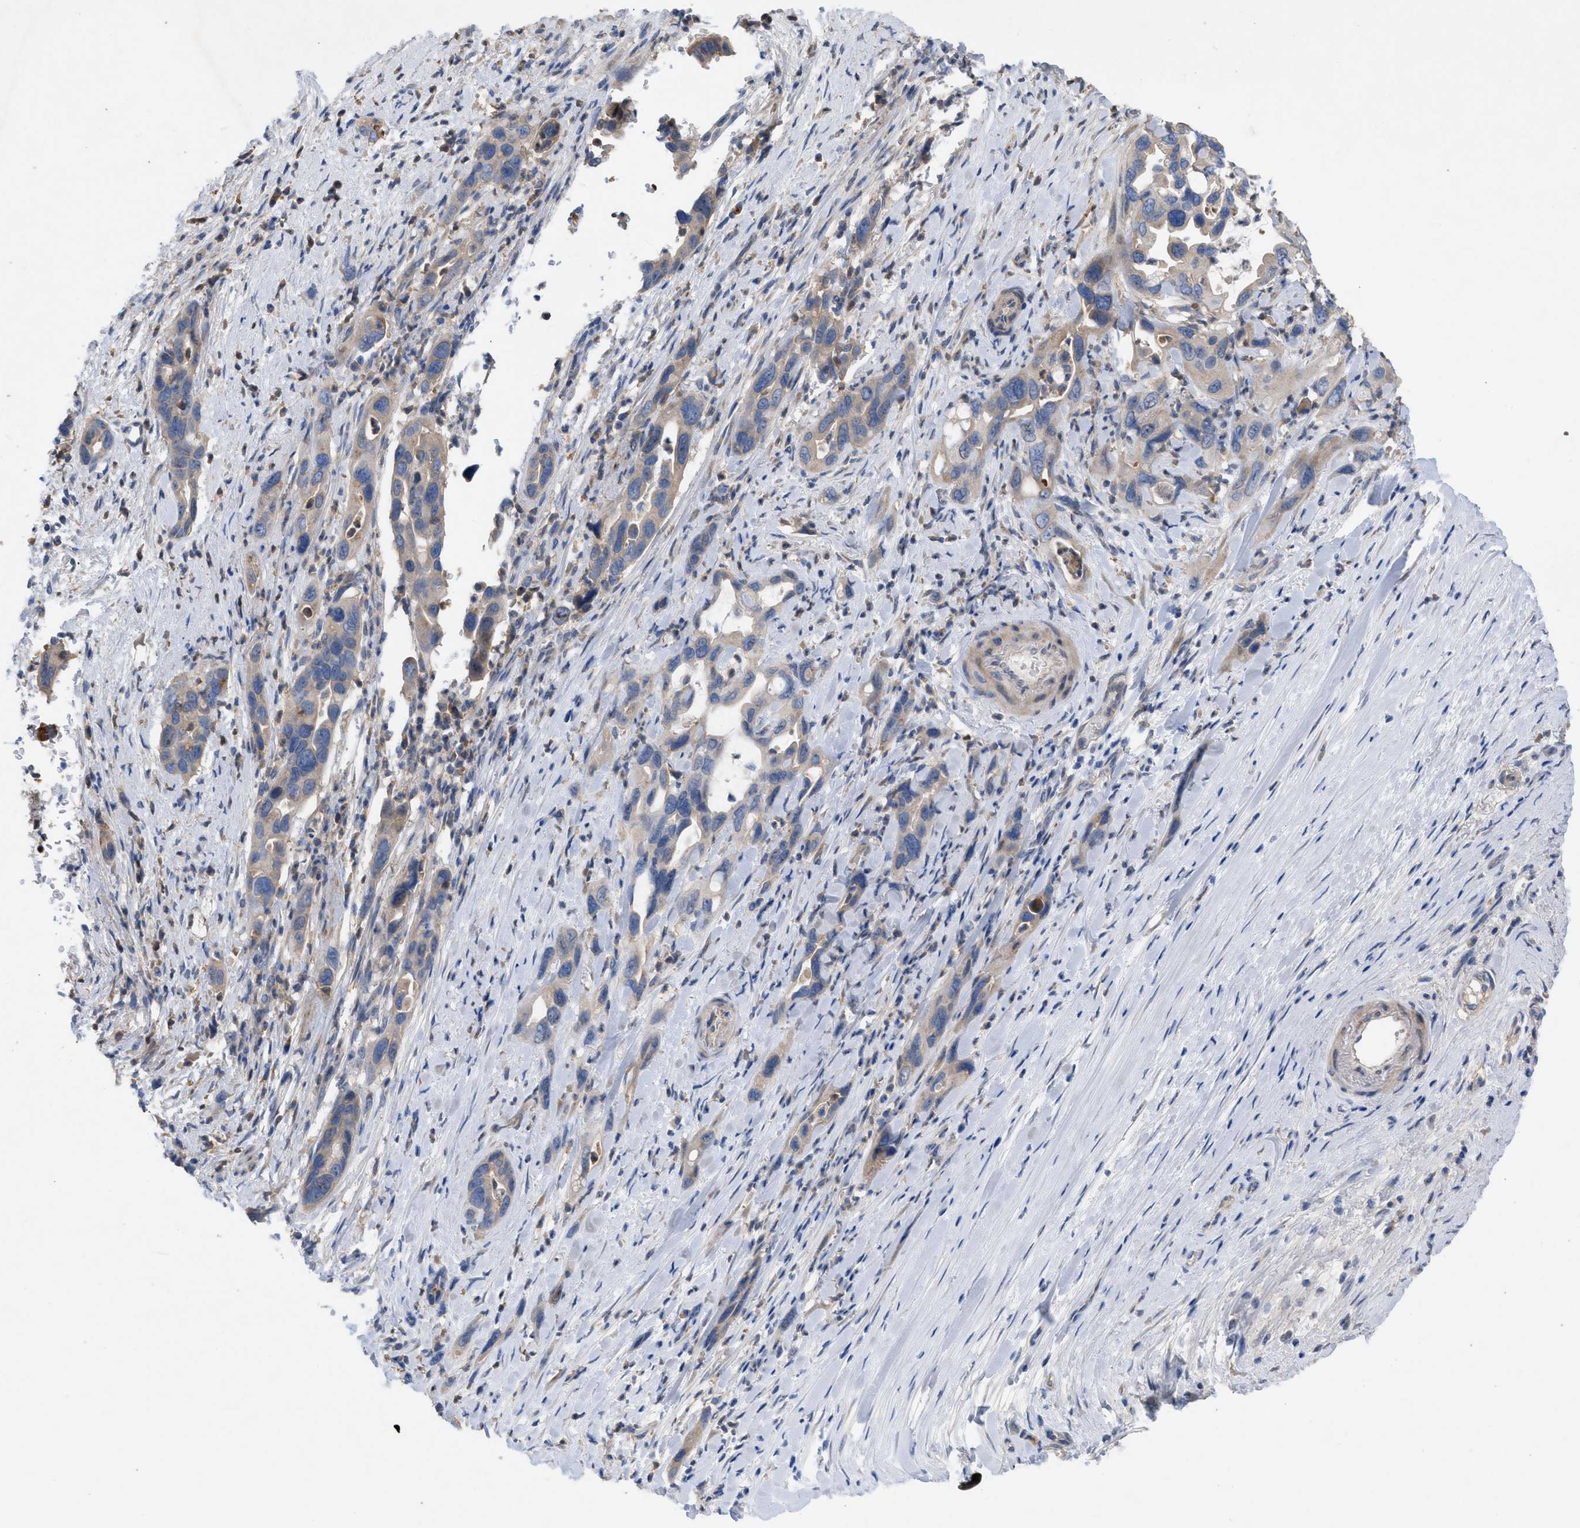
{"staining": {"intensity": "weak", "quantity": "<25%", "location": "cytoplasmic/membranous"}, "tissue": "pancreatic cancer", "cell_type": "Tumor cells", "image_type": "cancer", "snomed": [{"axis": "morphology", "description": "Adenocarcinoma, NOS"}, {"axis": "topography", "description": "Pancreas"}], "caption": "High magnification brightfield microscopy of pancreatic cancer (adenocarcinoma) stained with DAB (brown) and counterstained with hematoxylin (blue): tumor cells show no significant expression.", "gene": "PLPPR5", "patient": {"sex": "female", "age": 70}}